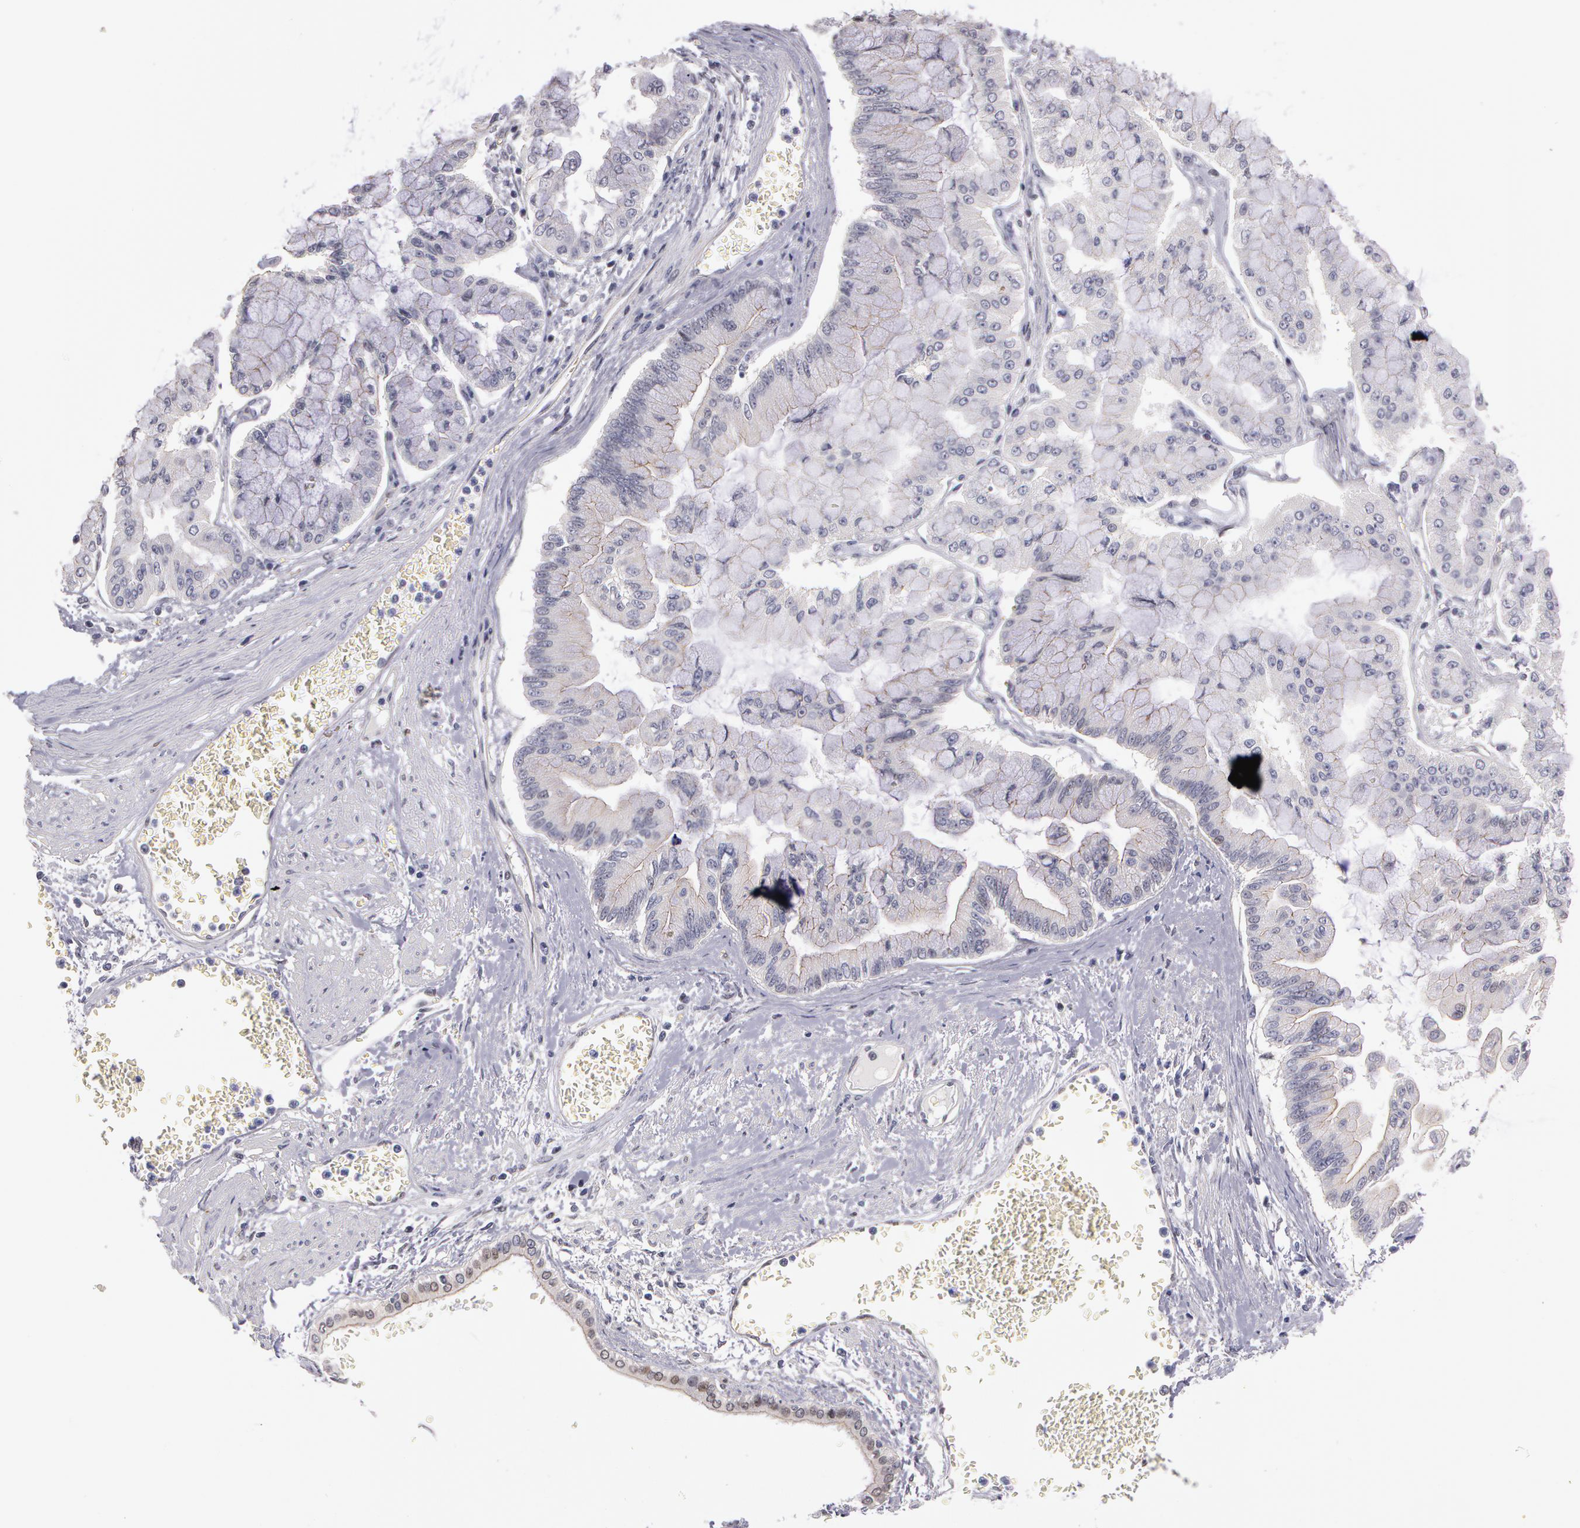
{"staining": {"intensity": "negative", "quantity": "none", "location": "none"}, "tissue": "liver cancer", "cell_type": "Tumor cells", "image_type": "cancer", "snomed": [{"axis": "morphology", "description": "Cholangiocarcinoma"}, {"axis": "topography", "description": "Liver"}], "caption": "This is an IHC histopathology image of liver cancer. There is no positivity in tumor cells.", "gene": "PRICKLE1", "patient": {"sex": "female", "age": 79}}